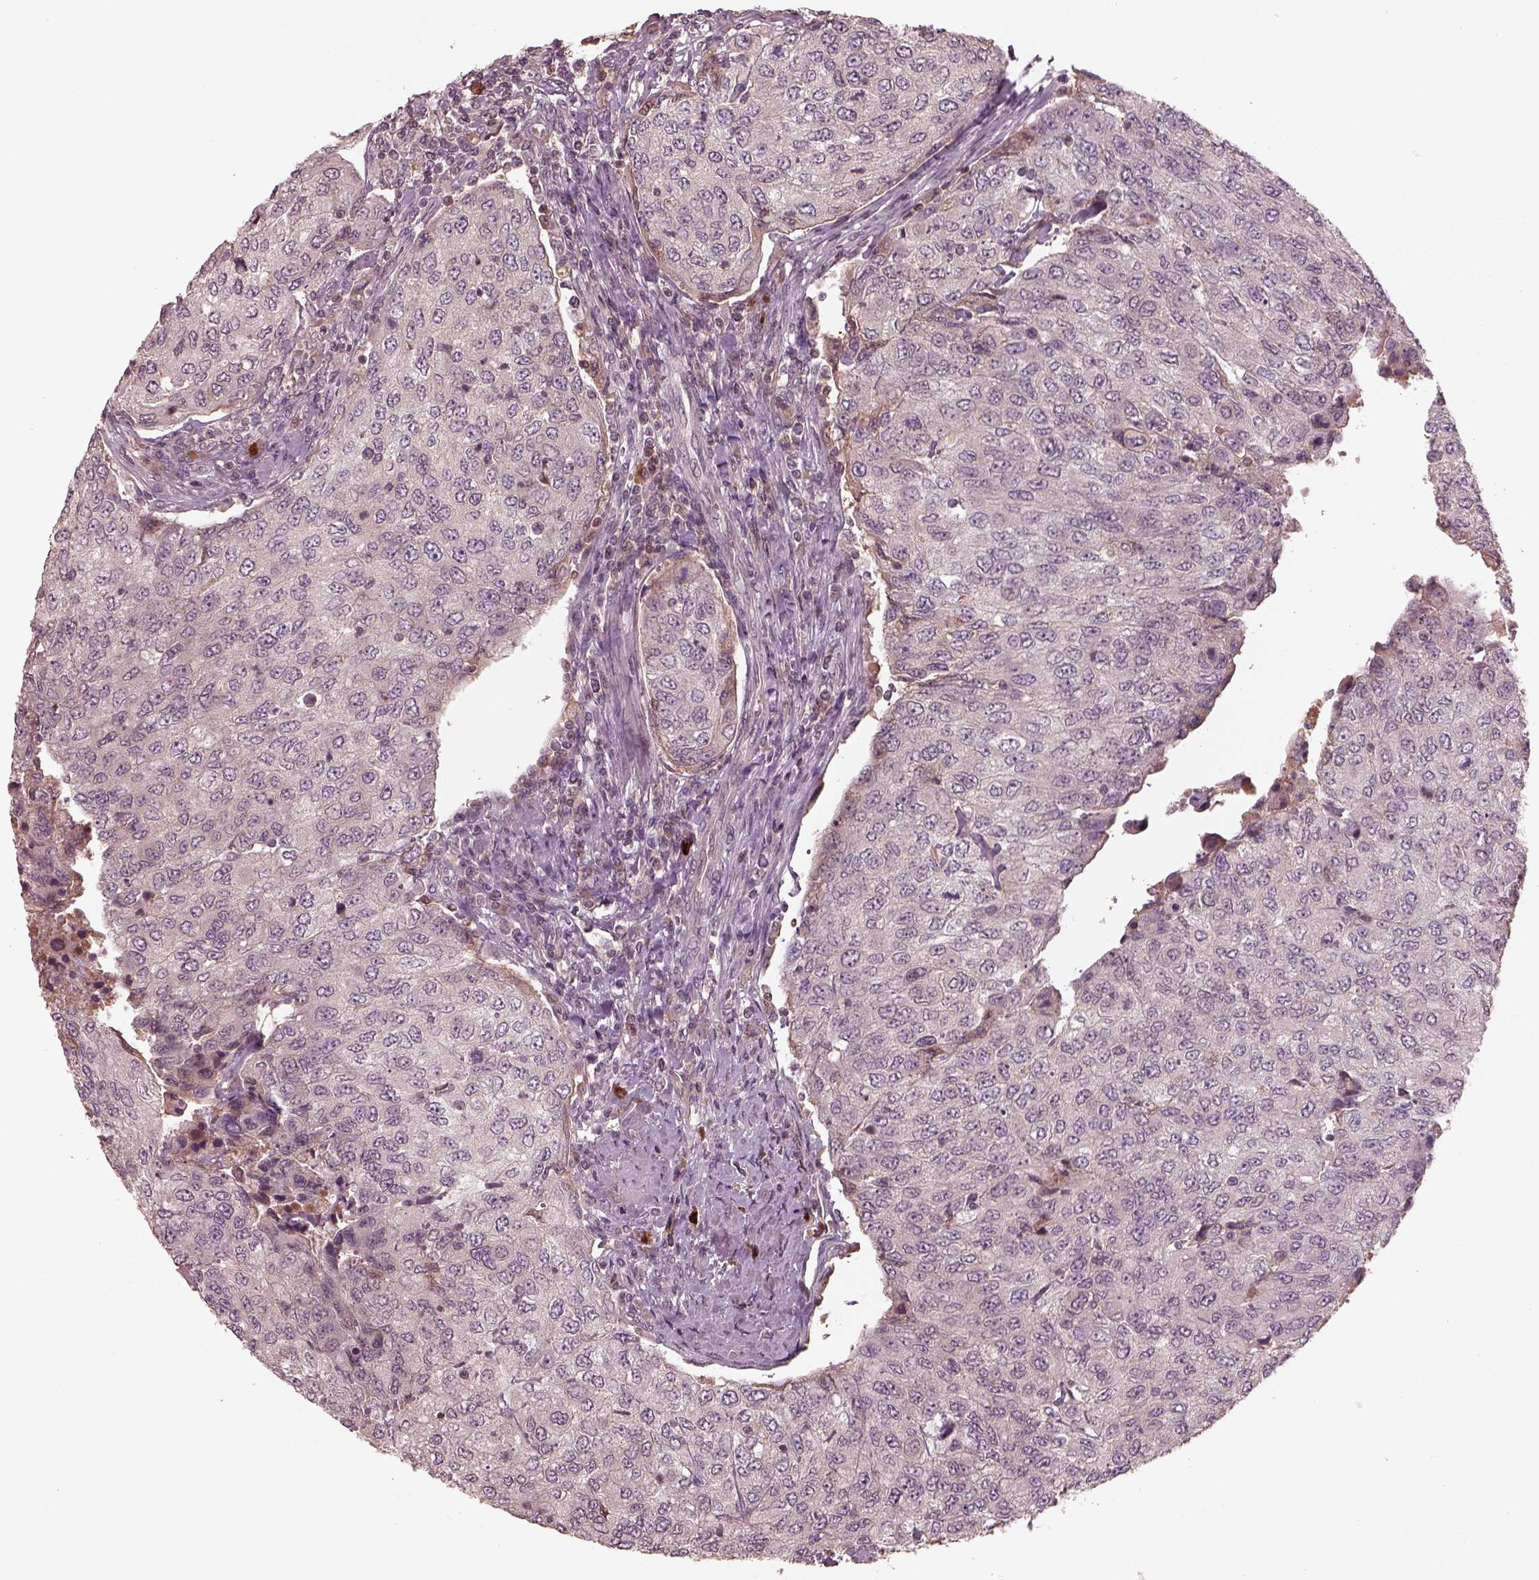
{"staining": {"intensity": "negative", "quantity": "none", "location": "none"}, "tissue": "urothelial cancer", "cell_type": "Tumor cells", "image_type": "cancer", "snomed": [{"axis": "morphology", "description": "Urothelial carcinoma, High grade"}, {"axis": "topography", "description": "Urinary bladder"}], "caption": "High-grade urothelial carcinoma was stained to show a protein in brown. There is no significant expression in tumor cells.", "gene": "PTX4", "patient": {"sex": "female", "age": 78}}